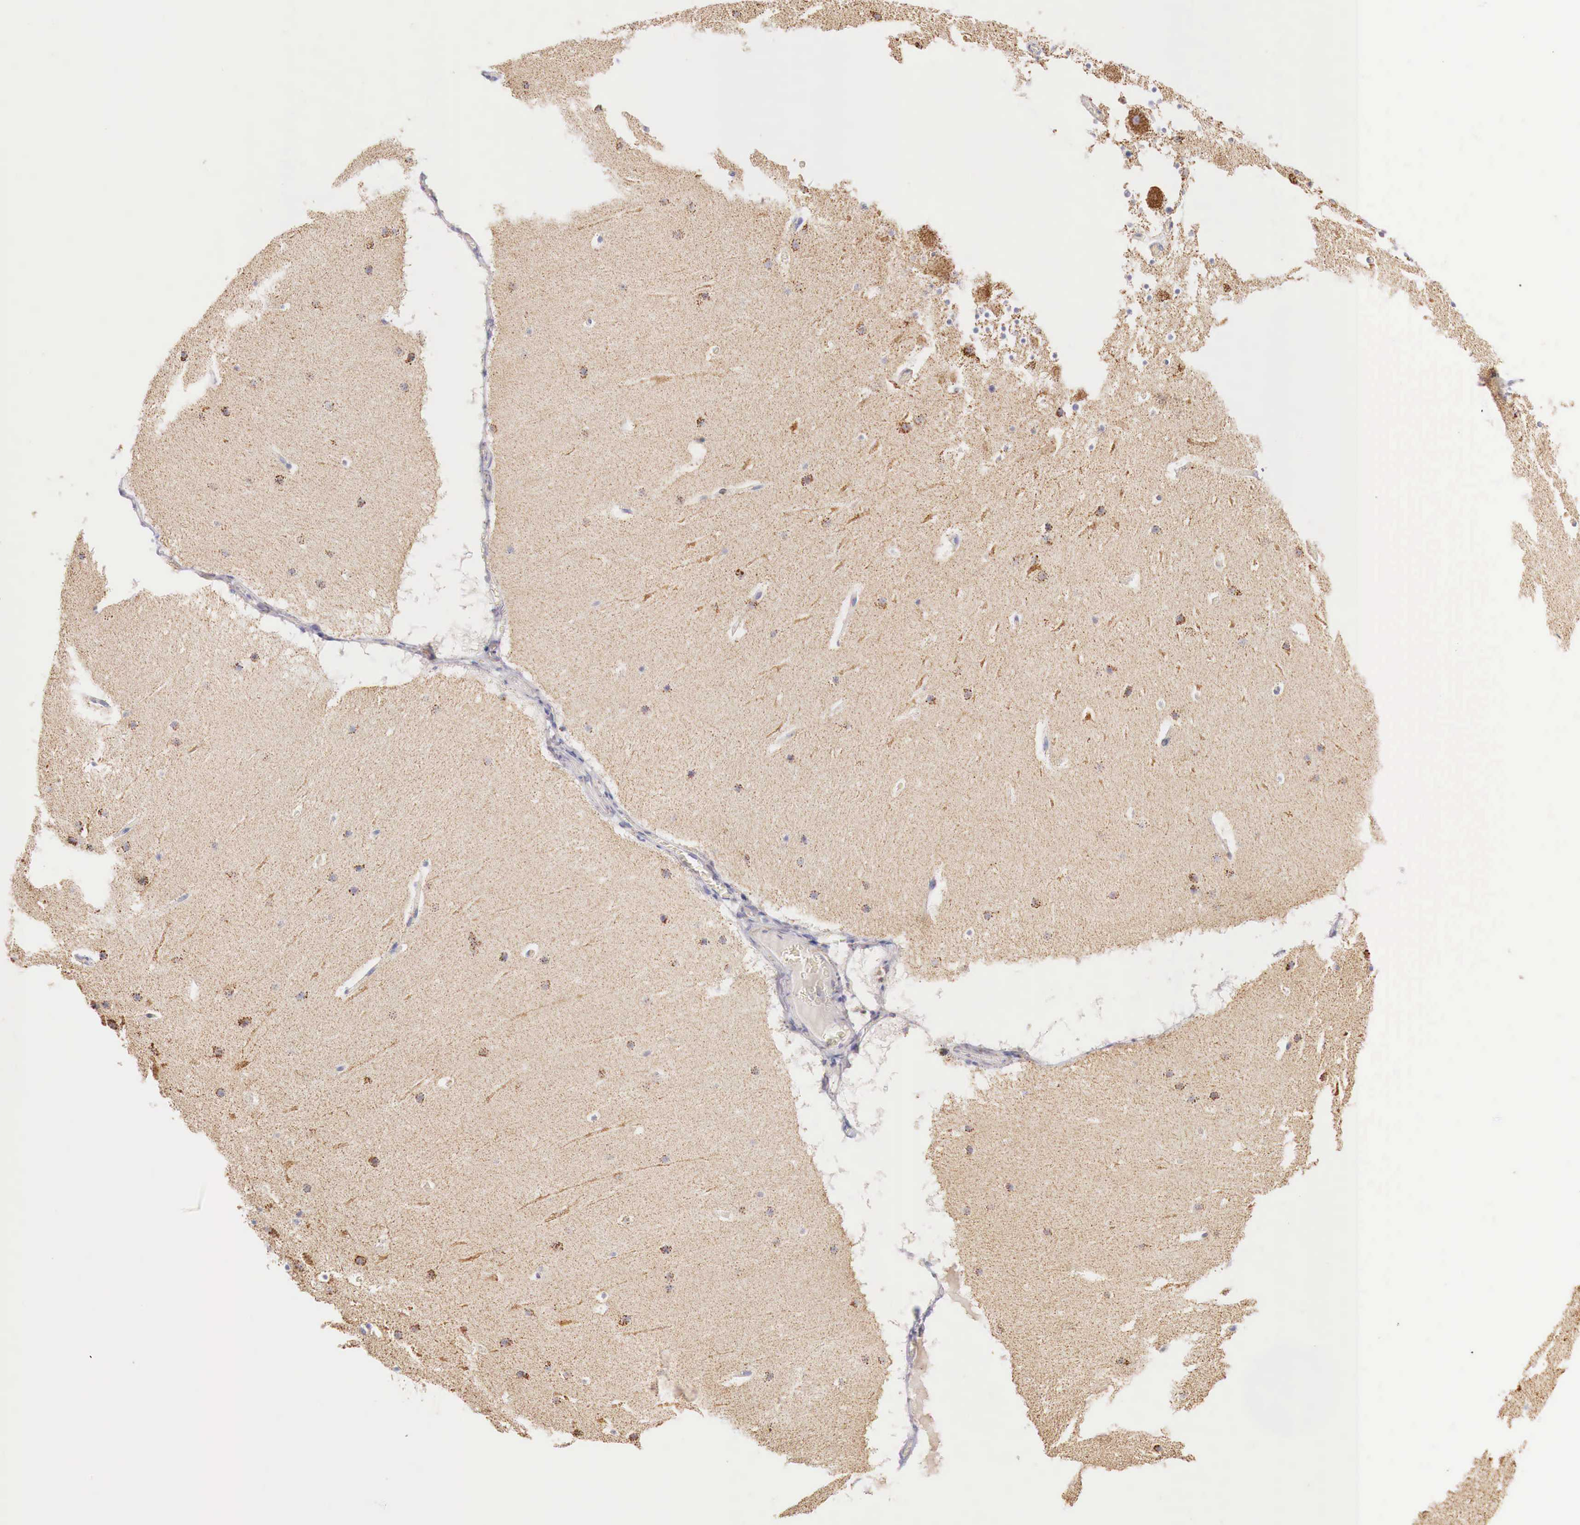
{"staining": {"intensity": "weak", "quantity": ">75%", "location": "cytoplasmic/membranous"}, "tissue": "cerebellum", "cell_type": "Cells in granular layer", "image_type": "normal", "snomed": [{"axis": "morphology", "description": "Normal tissue, NOS"}, {"axis": "topography", "description": "Cerebellum"}], "caption": "The immunohistochemical stain highlights weak cytoplasmic/membranous positivity in cells in granular layer of normal cerebellum. (DAB IHC with brightfield microscopy, high magnification).", "gene": "IDH3G", "patient": {"sex": "male", "age": 45}}